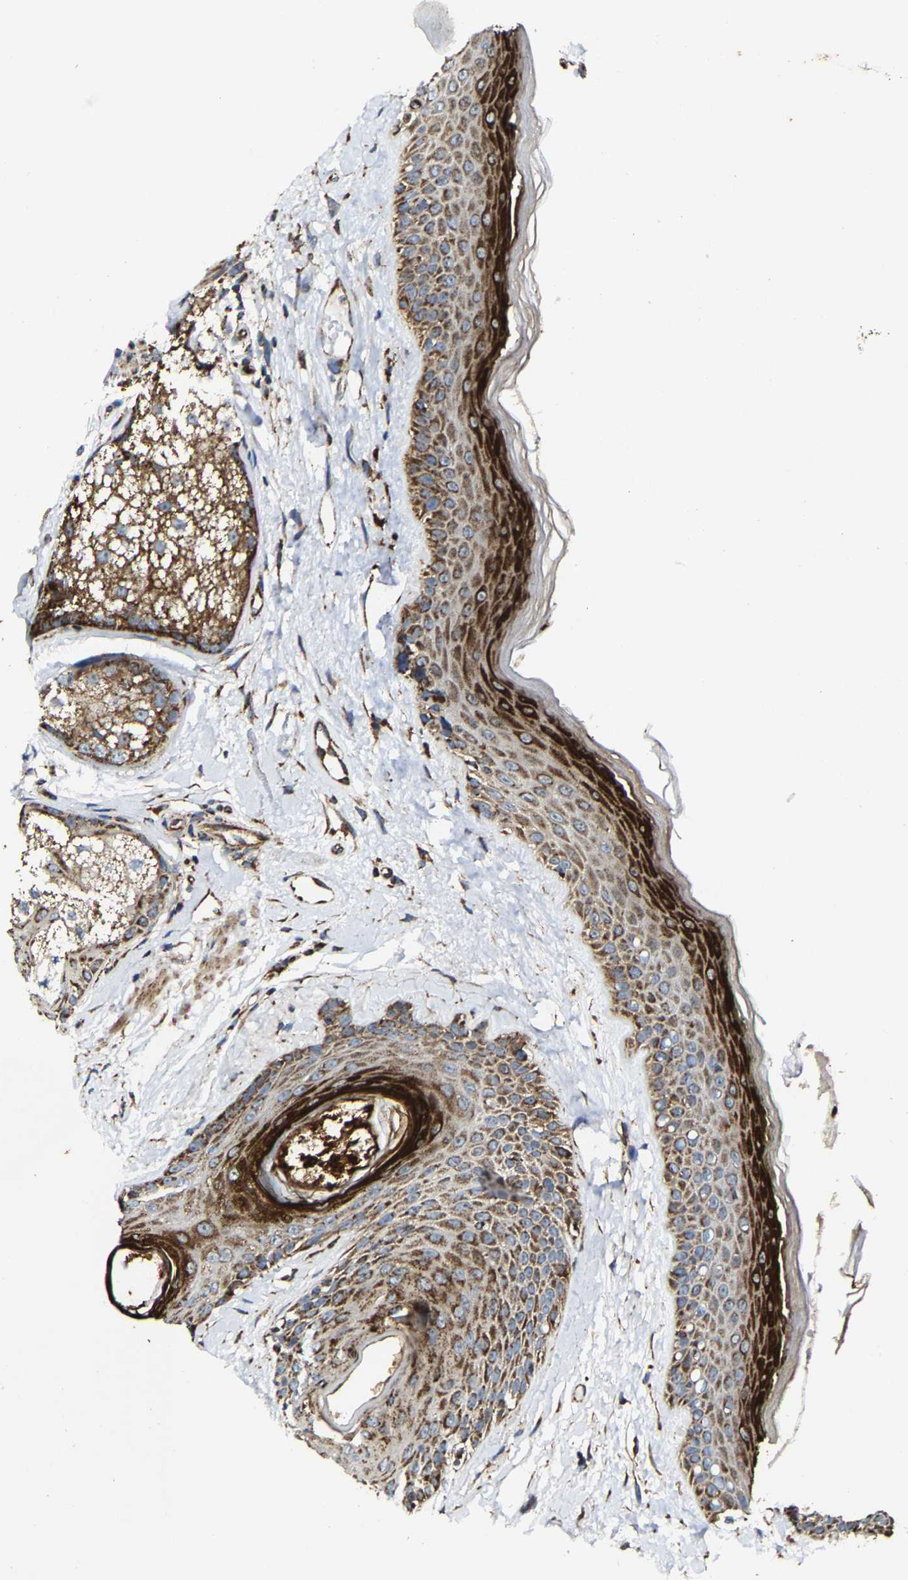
{"staining": {"intensity": "strong", "quantity": ">75%", "location": "cytoplasmic/membranous"}, "tissue": "oral mucosa", "cell_type": "Squamous epithelial cells", "image_type": "normal", "snomed": [{"axis": "morphology", "description": "Normal tissue, NOS"}, {"axis": "topography", "description": "Skin"}, {"axis": "topography", "description": "Oral tissue"}], "caption": "Strong cytoplasmic/membranous expression is identified in about >75% of squamous epithelial cells in unremarkable oral mucosa. Using DAB (3,3'-diaminobenzidine) (brown) and hematoxylin (blue) stains, captured at high magnification using brightfield microscopy.", "gene": "NDUFV3", "patient": {"sex": "male", "age": 84}}